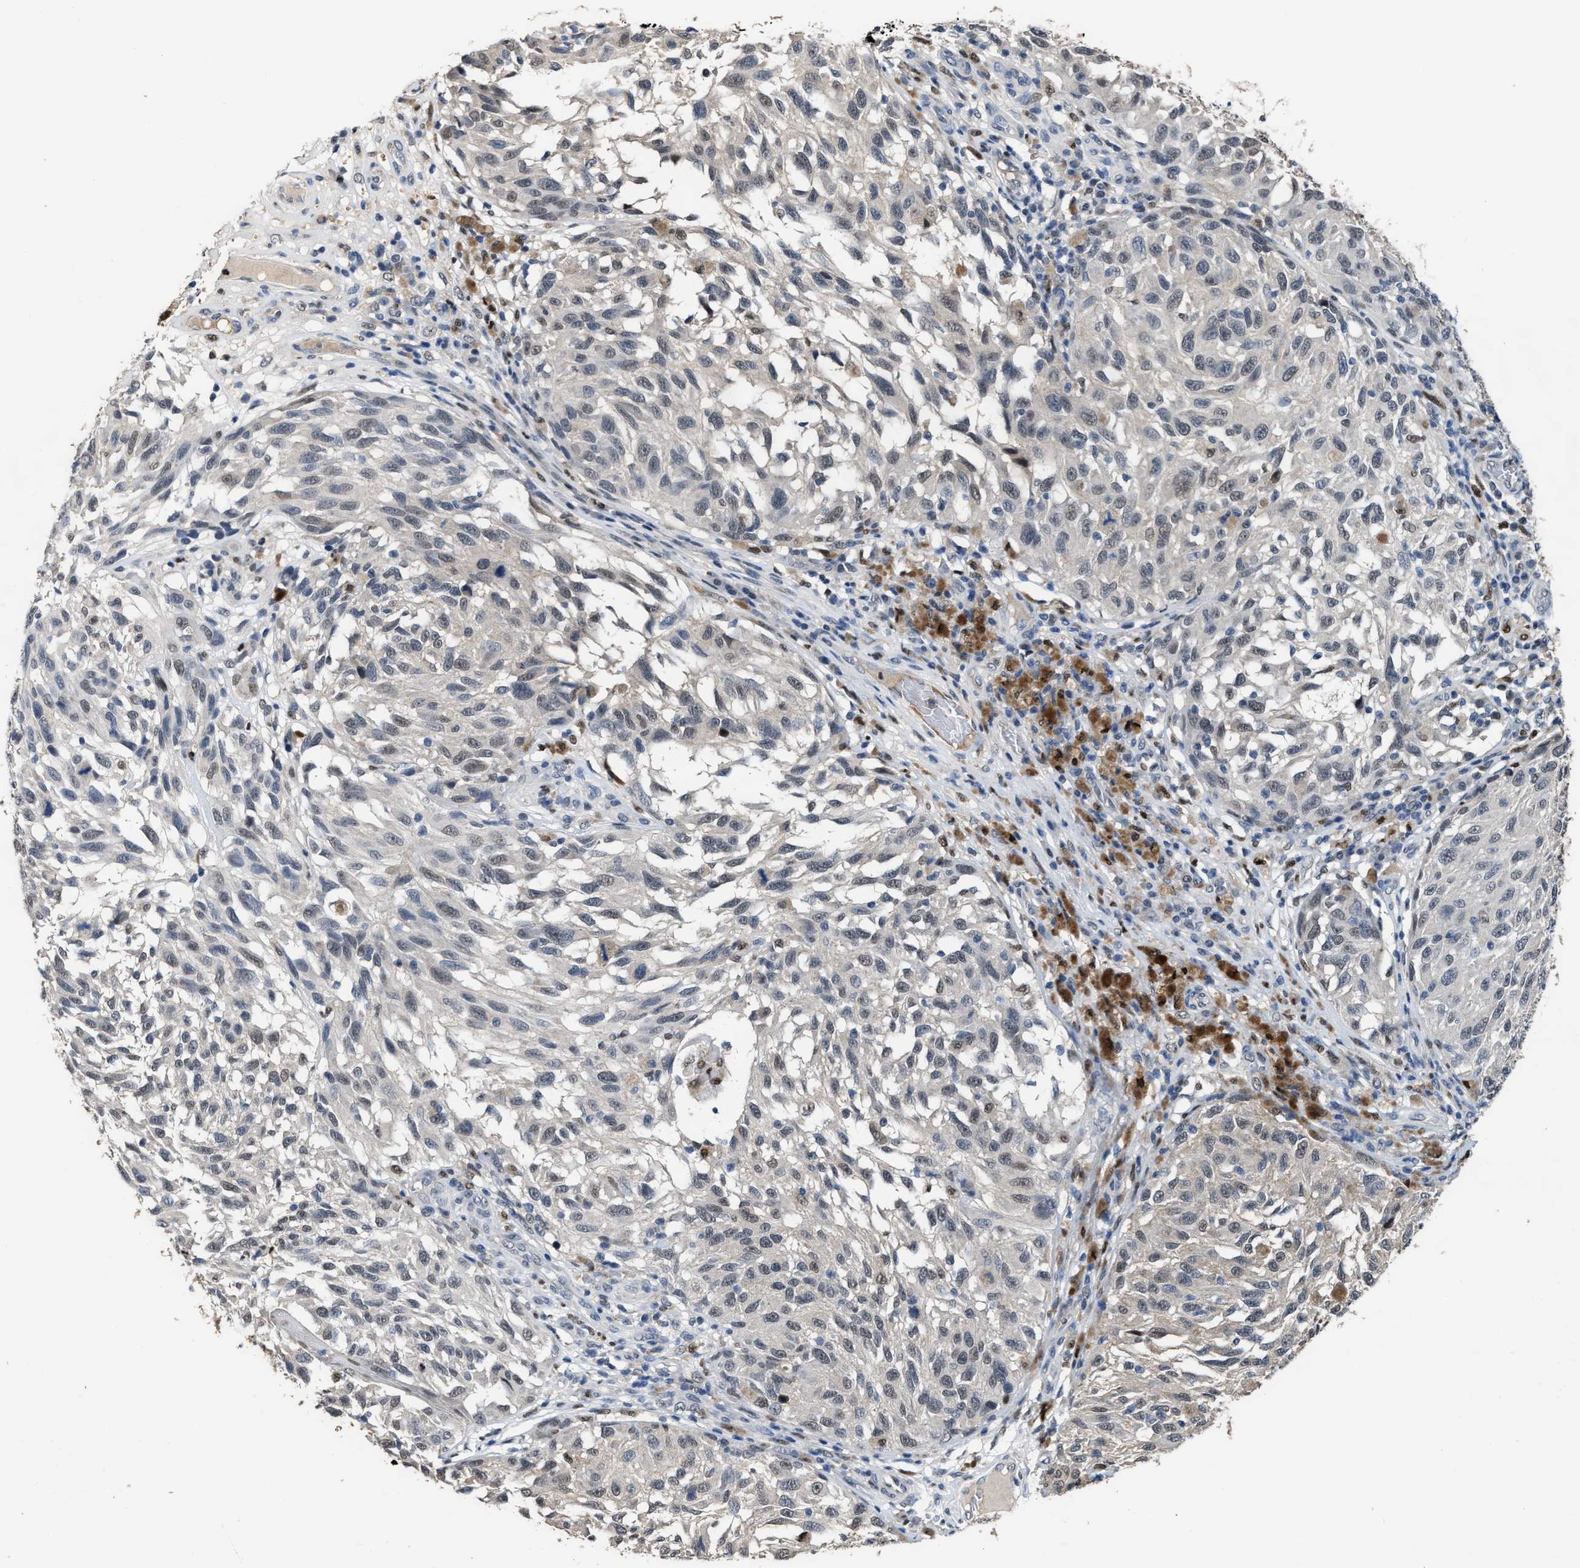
{"staining": {"intensity": "negative", "quantity": "none", "location": "none"}, "tissue": "melanoma", "cell_type": "Tumor cells", "image_type": "cancer", "snomed": [{"axis": "morphology", "description": "Malignant melanoma, NOS"}, {"axis": "topography", "description": "Skin"}], "caption": "Immunohistochemistry (IHC) histopathology image of malignant melanoma stained for a protein (brown), which exhibits no positivity in tumor cells.", "gene": "ZNF20", "patient": {"sex": "female", "age": 73}}